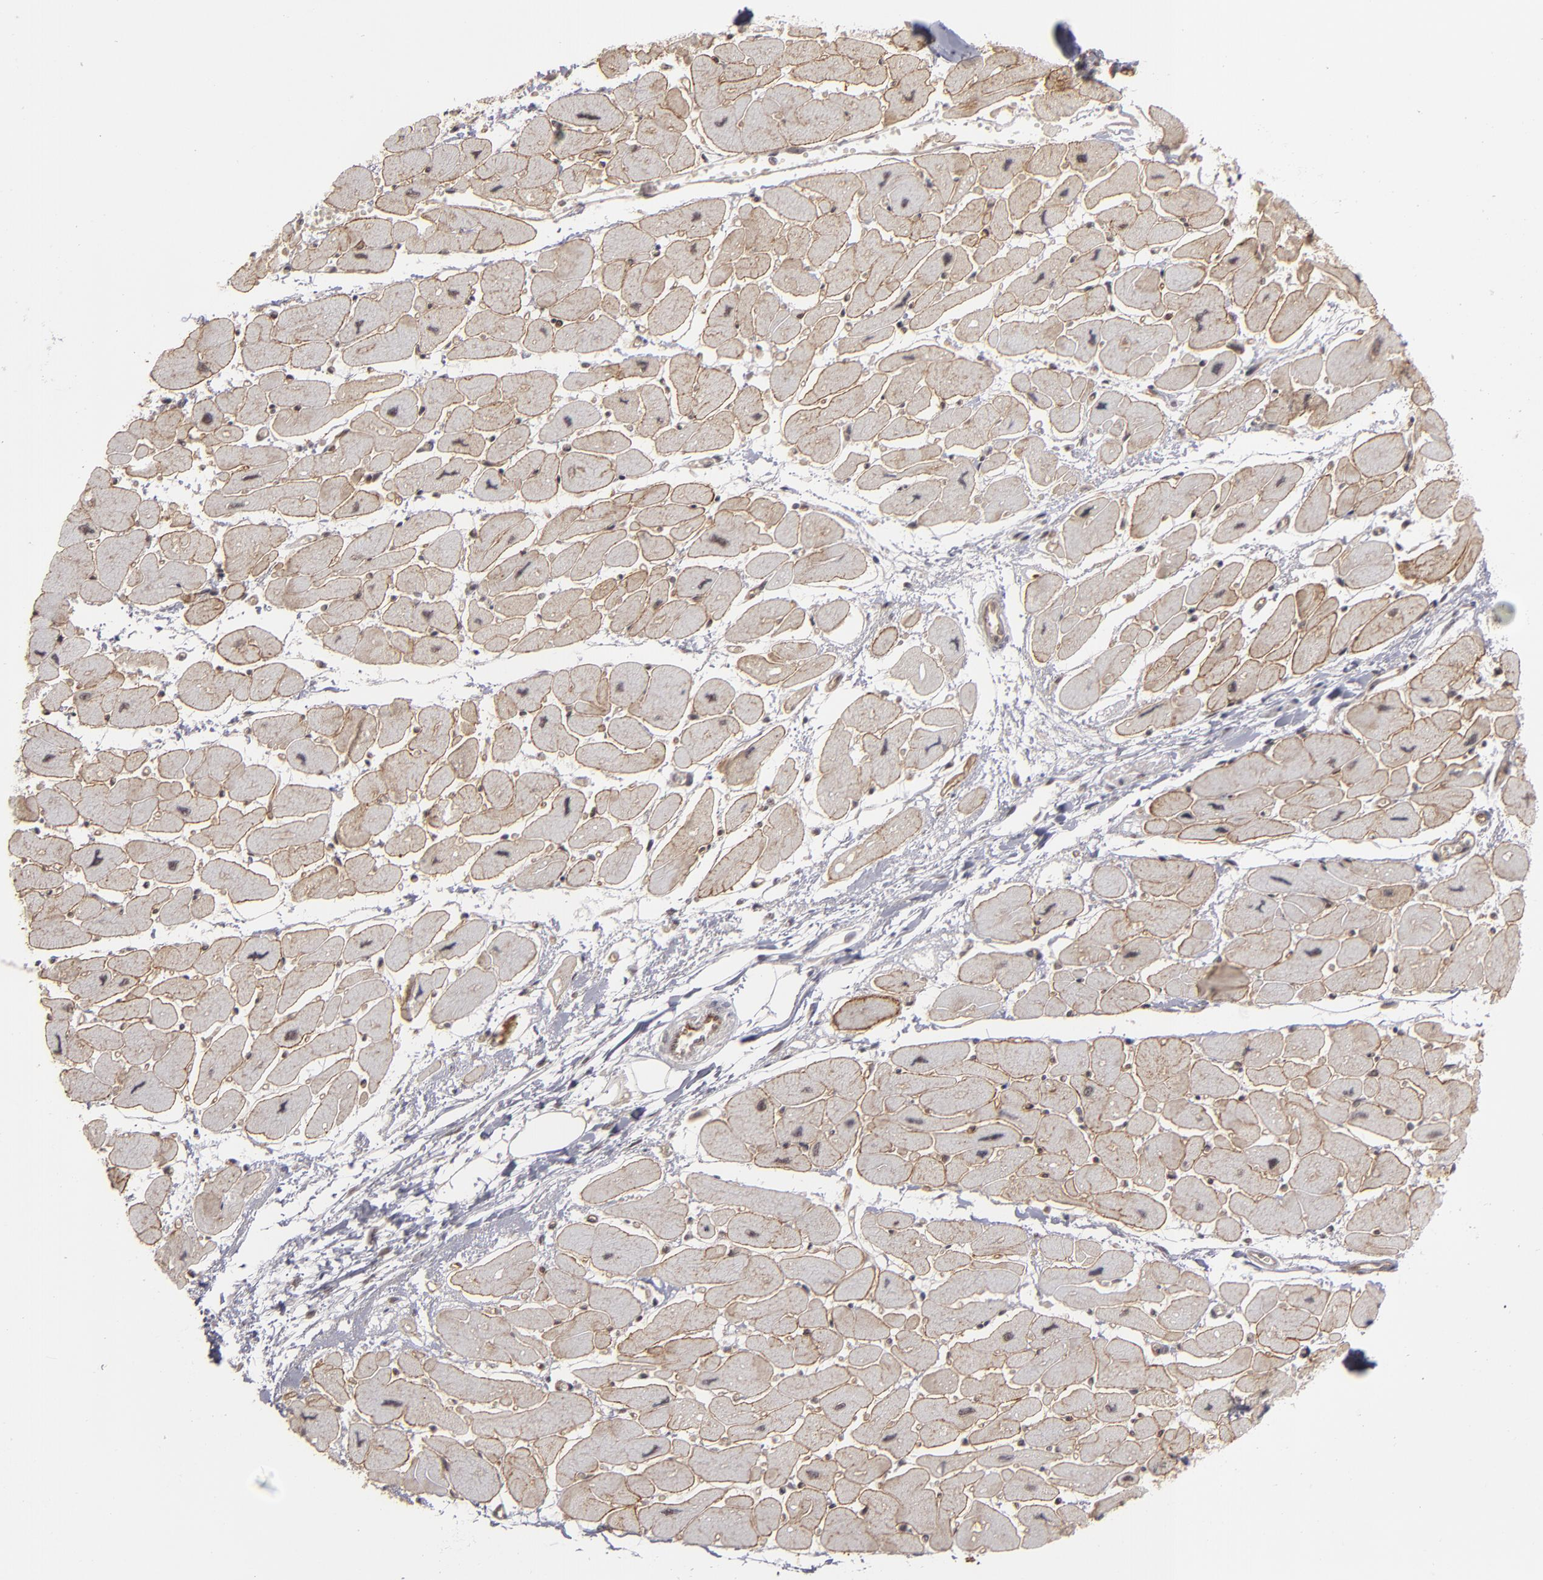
{"staining": {"intensity": "weak", "quantity": ">75%", "location": "cytoplasmic/membranous,nuclear"}, "tissue": "heart muscle", "cell_type": "Cardiomyocytes", "image_type": "normal", "snomed": [{"axis": "morphology", "description": "Normal tissue, NOS"}, {"axis": "topography", "description": "Heart"}], "caption": "Cardiomyocytes demonstrate low levels of weak cytoplasmic/membranous,nuclear positivity in approximately >75% of cells in benign human heart muscle. (DAB (3,3'-diaminobenzidine) IHC with brightfield microscopy, high magnification).", "gene": "ZNF75A", "patient": {"sex": "female", "age": 54}}